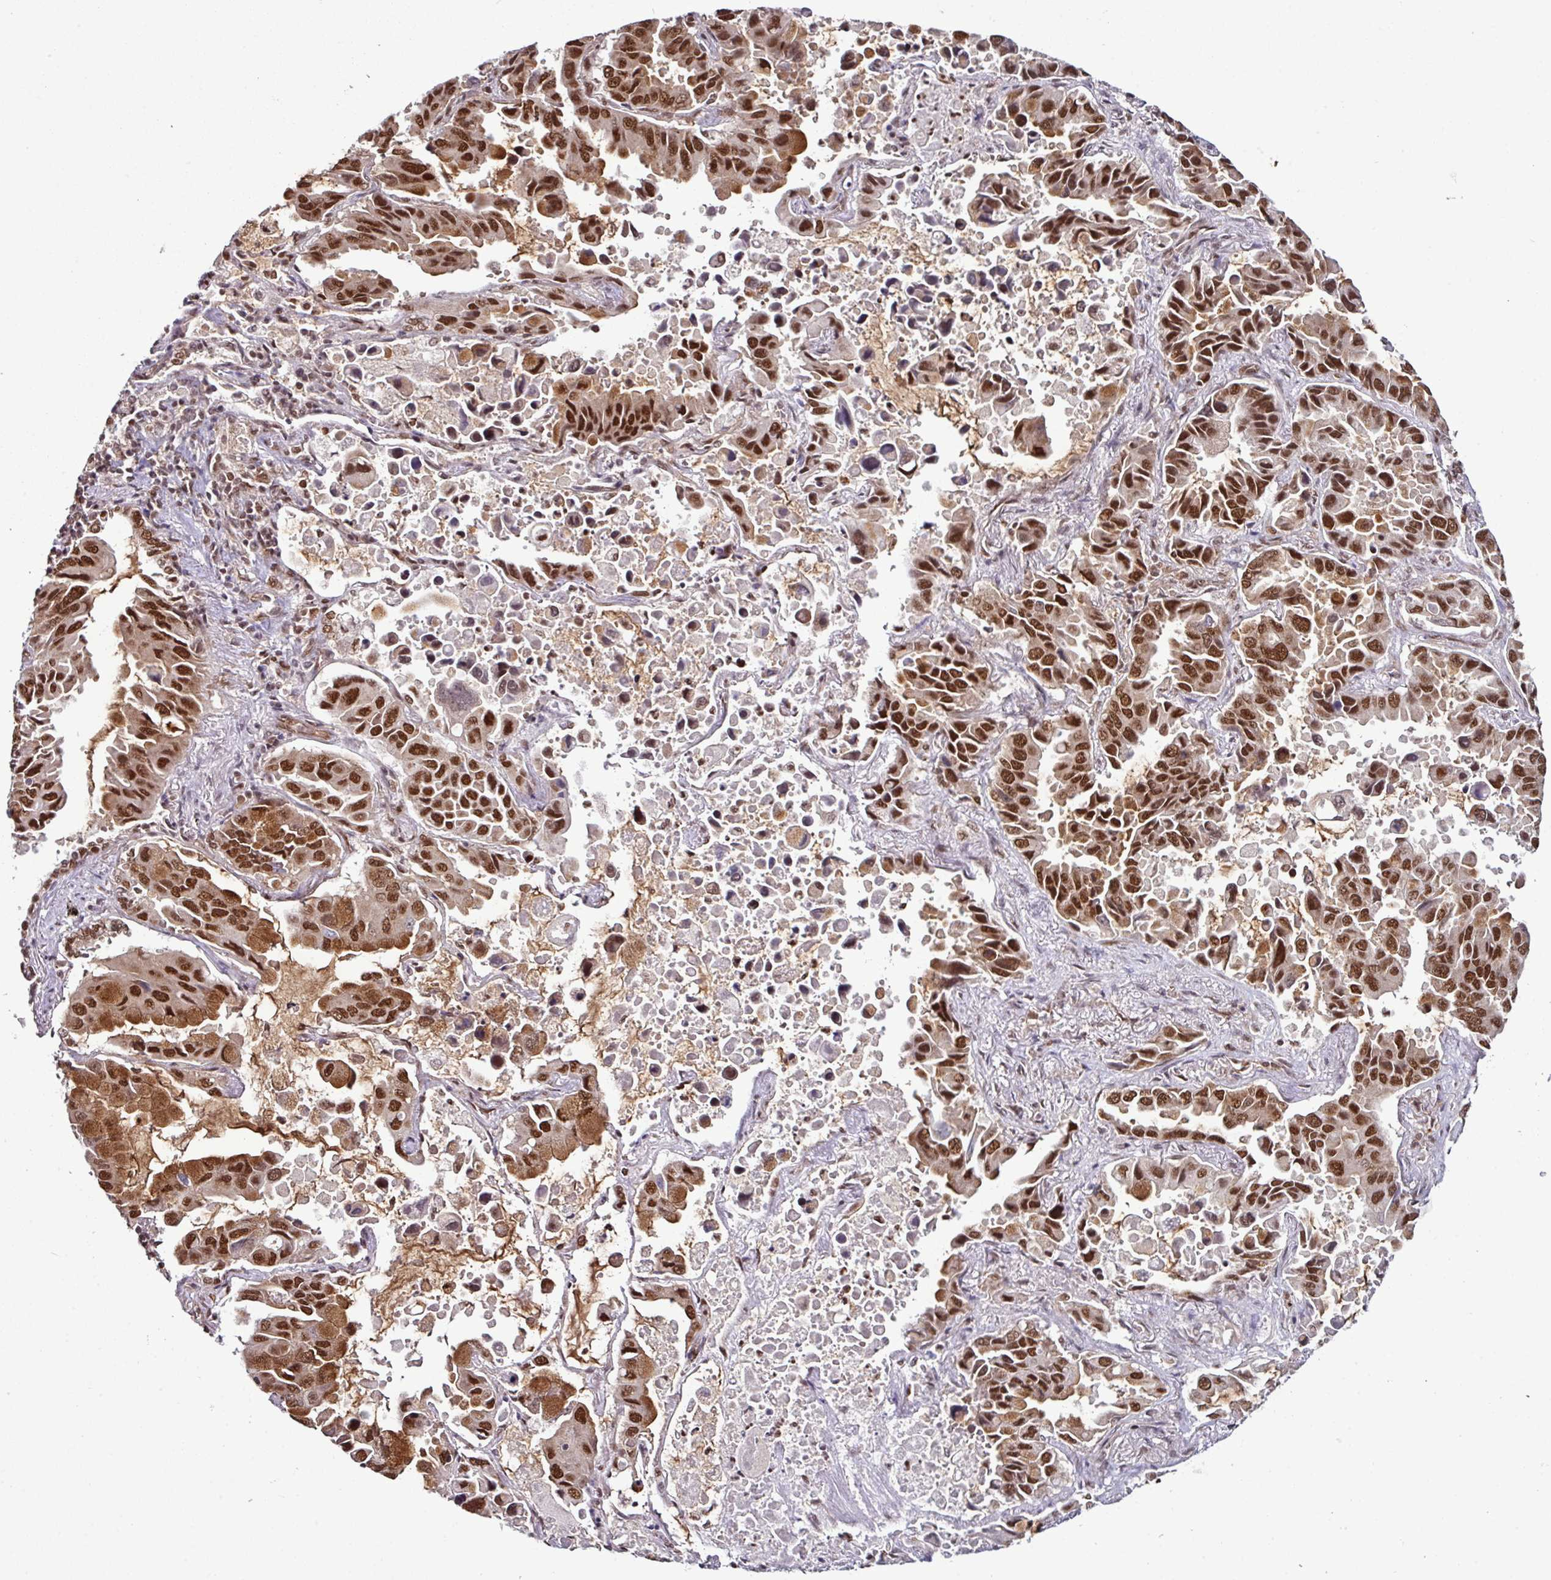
{"staining": {"intensity": "strong", "quantity": ">75%", "location": "cytoplasmic/membranous,nuclear"}, "tissue": "lung cancer", "cell_type": "Tumor cells", "image_type": "cancer", "snomed": [{"axis": "morphology", "description": "Adenocarcinoma, NOS"}, {"axis": "topography", "description": "Lung"}], "caption": "Adenocarcinoma (lung) was stained to show a protein in brown. There is high levels of strong cytoplasmic/membranous and nuclear expression in about >75% of tumor cells.", "gene": "MORF4L2", "patient": {"sex": "male", "age": 64}}